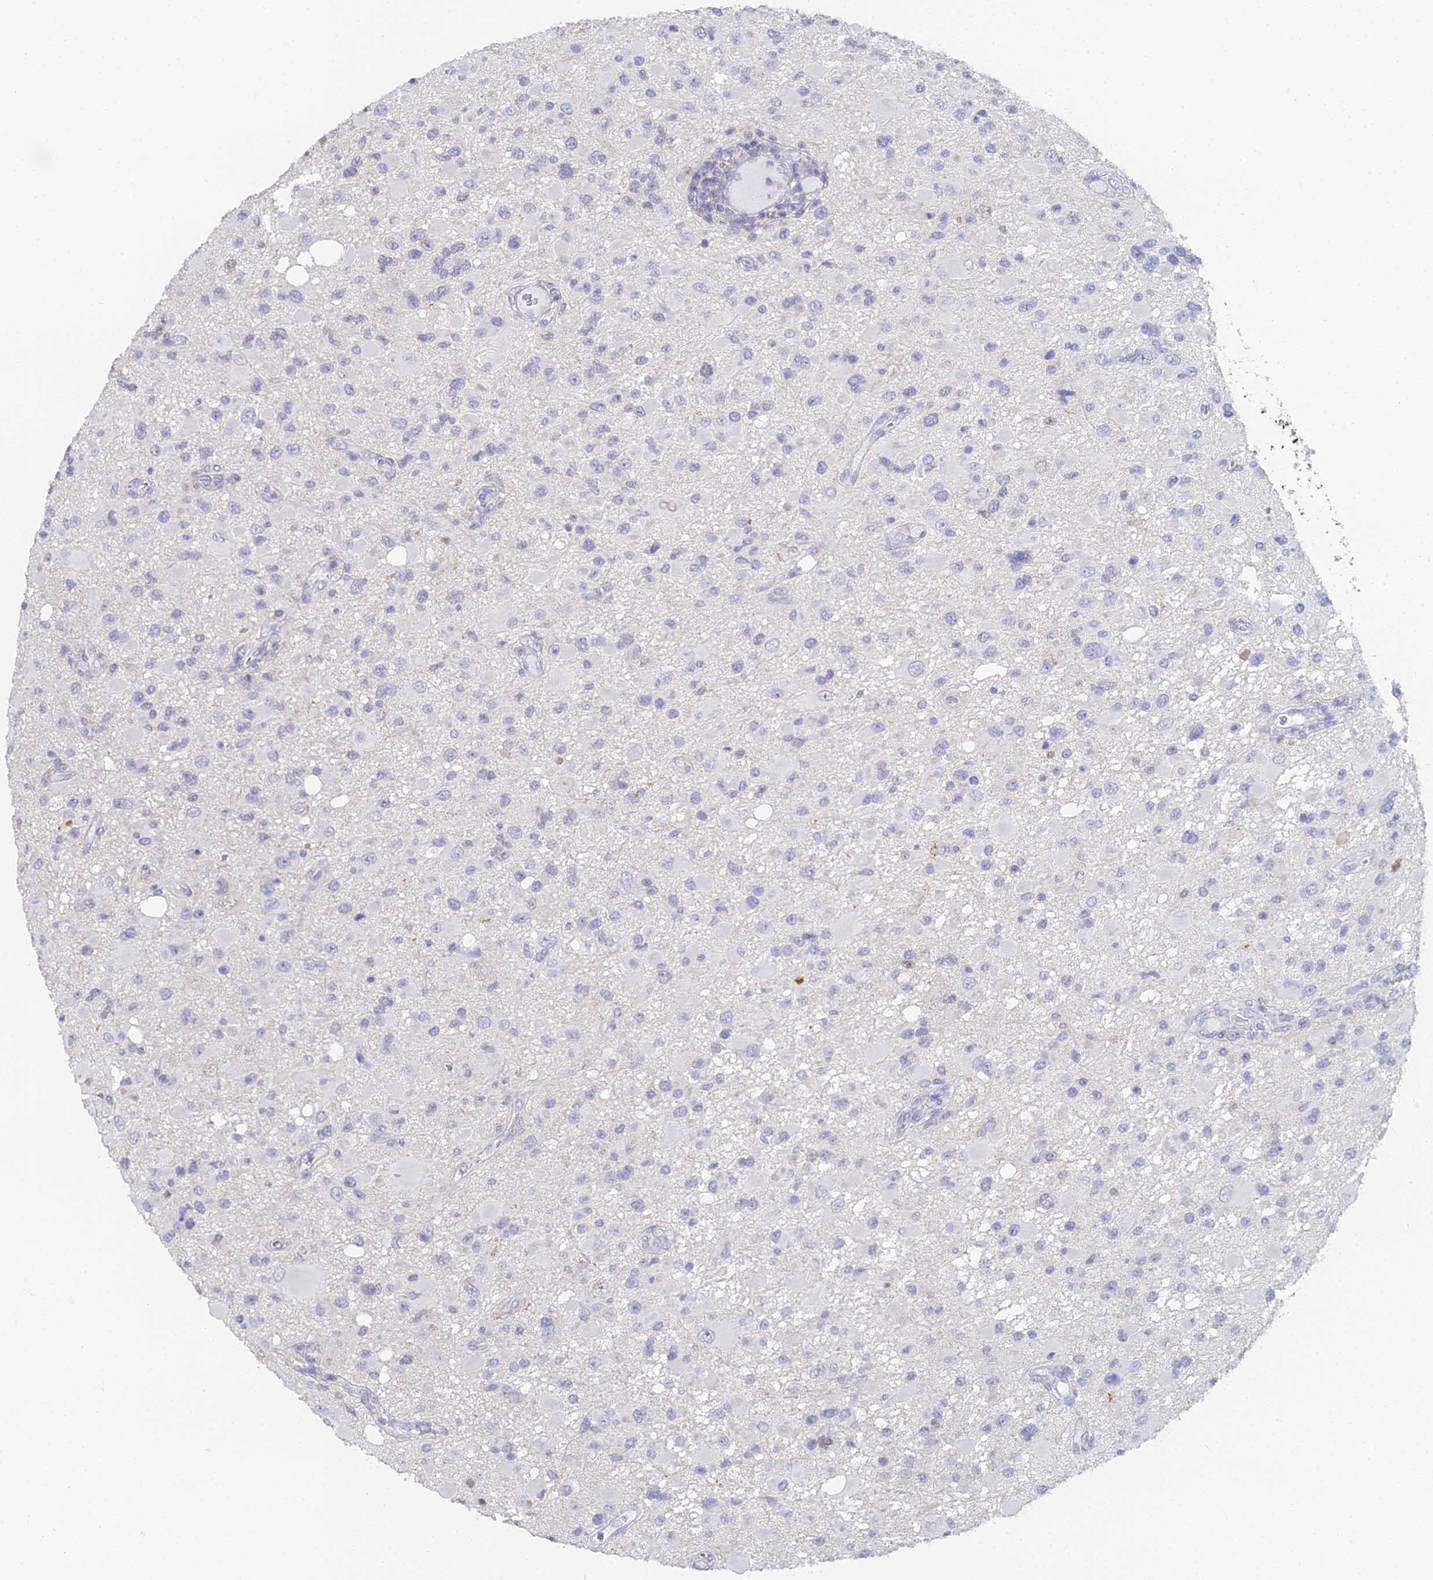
{"staining": {"intensity": "negative", "quantity": "none", "location": "none"}, "tissue": "glioma", "cell_type": "Tumor cells", "image_type": "cancer", "snomed": [{"axis": "morphology", "description": "Glioma, malignant, High grade"}, {"axis": "topography", "description": "Brain"}], "caption": "Immunohistochemistry (IHC) micrograph of neoplastic tissue: glioma stained with DAB (3,3'-diaminobenzidine) reveals no significant protein expression in tumor cells. (DAB (3,3'-diaminobenzidine) immunohistochemistry (IHC) with hematoxylin counter stain).", "gene": "MCM2", "patient": {"sex": "male", "age": 53}}